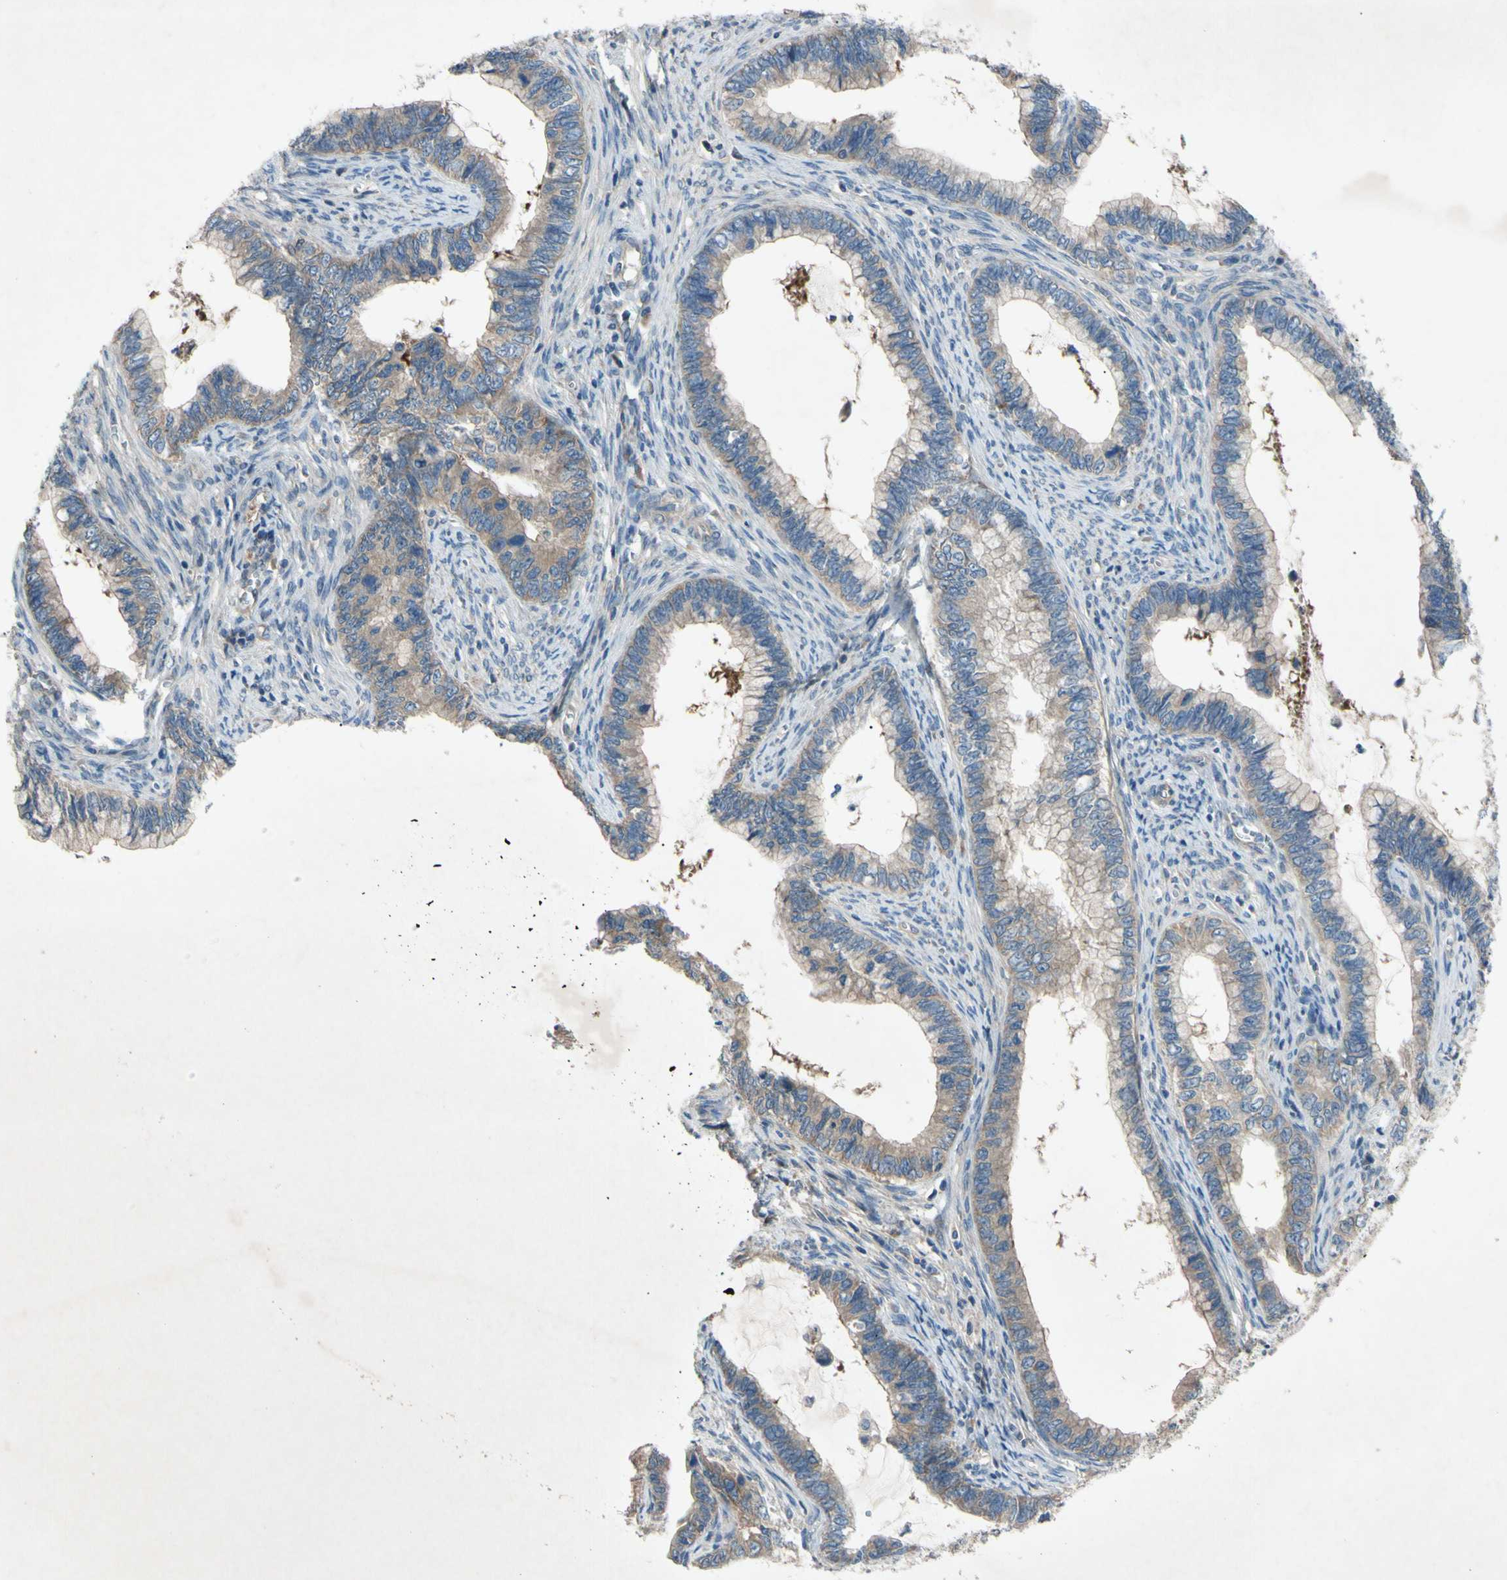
{"staining": {"intensity": "moderate", "quantity": ">75%", "location": "cytoplasmic/membranous"}, "tissue": "cervical cancer", "cell_type": "Tumor cells", "image_type": "cancer", "snomed": [{"axis": "morphology", "description": "Adenocarcinoma, NOS"}, {"axis": "topography", "description": "Cervix"}], "caption": "Immunohistochemistry (DAB (3,3'-diaminobenzidine)) staining of cervical cancer (adenocarcinoma) displays moderate cytoplasmic/membranous protein expression in approximately >75% of tumor cells.", "gene": "HILPDA", "patient": {"sex": "female", "age": 44}}